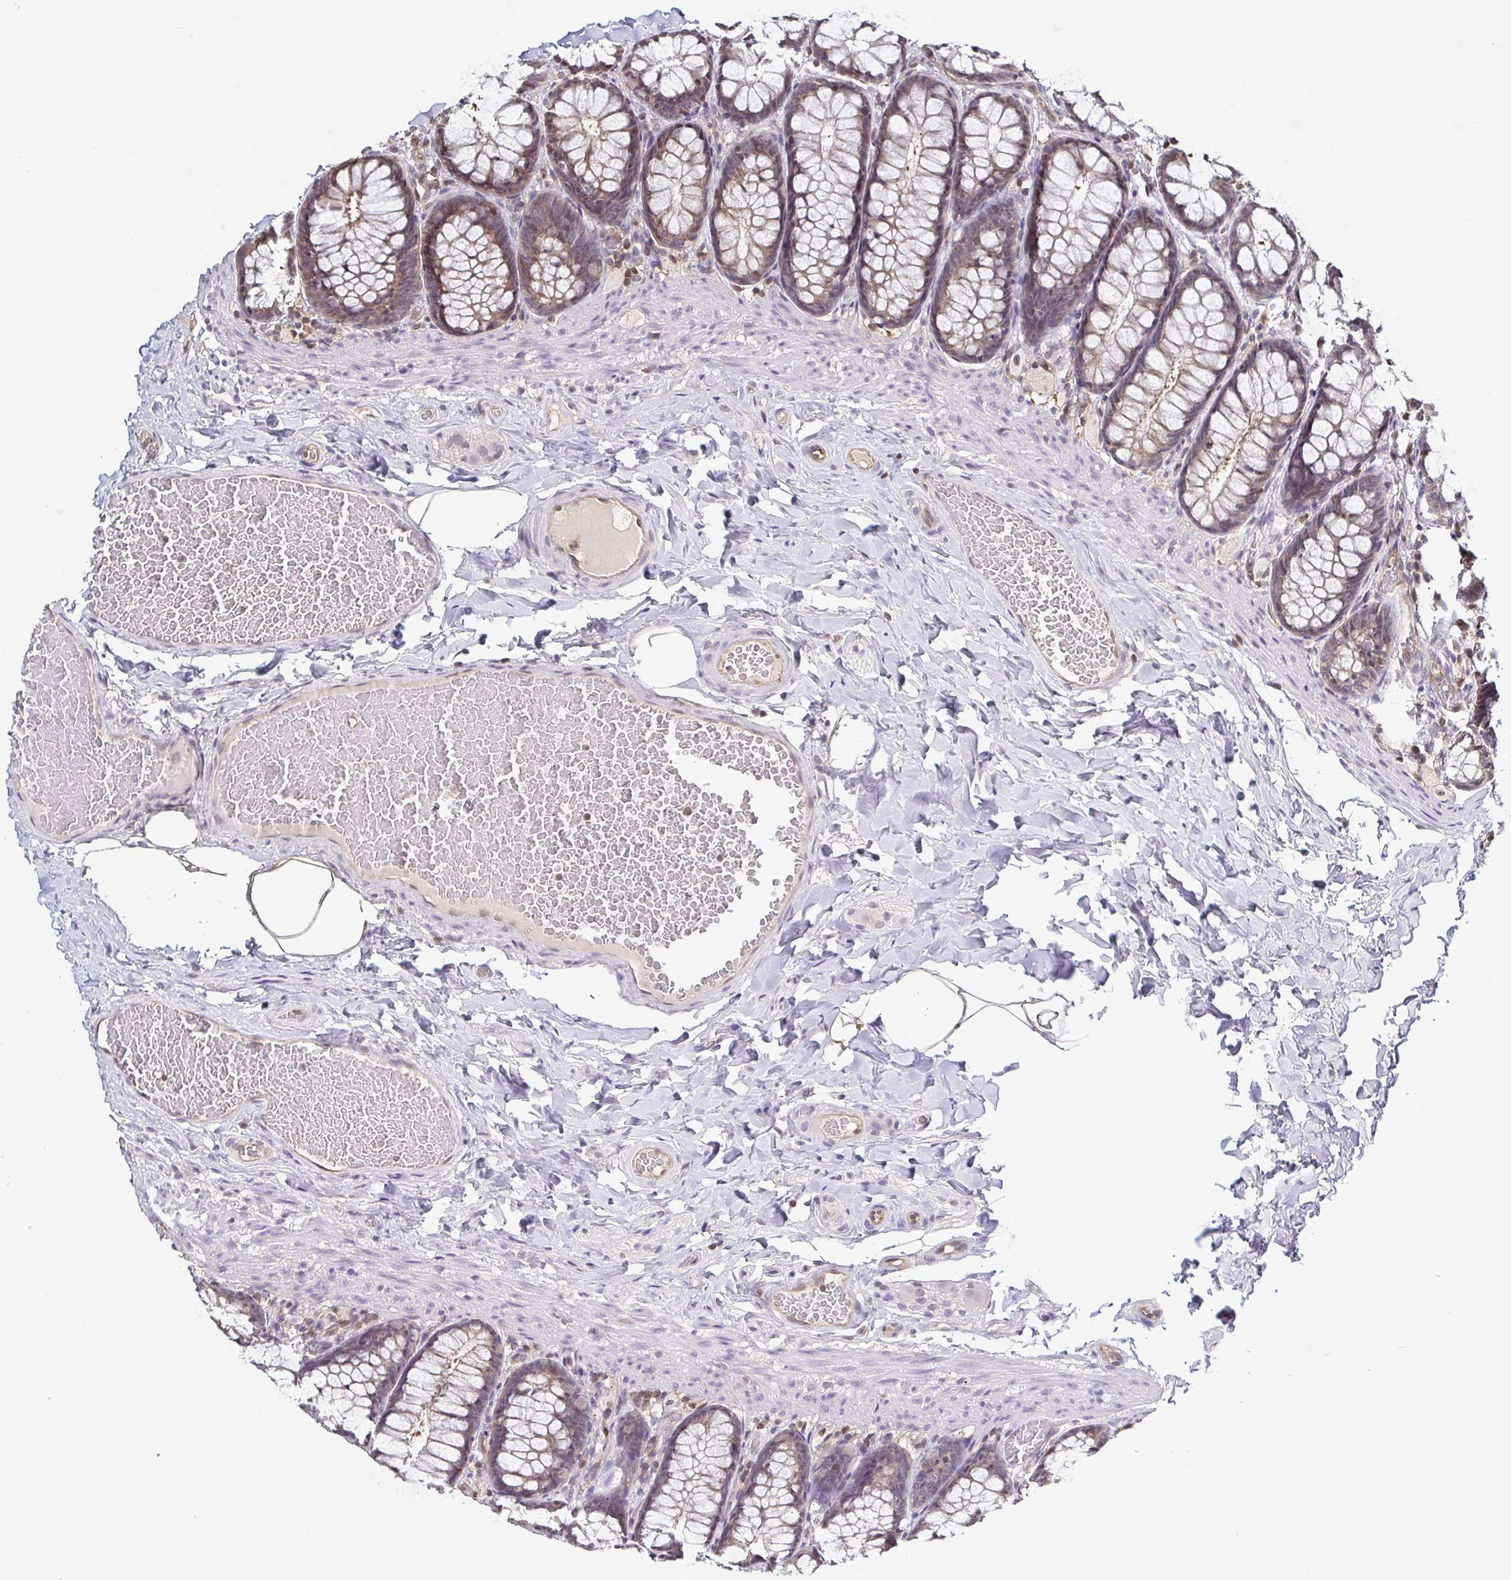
{"staining": {"intensity": "moderate", "quantity": "25%-75%", "location": "cytoplasmic/membranous,nuclear"}, "tissue": "colon", "cell_type": "Endothelial cells", "image_type": "normal", "snomed": [{"axis": "morphology", "description": "Normal tissue, NOS"}, {"axis": "topography", "description": "Colon"}], "caption": "The histopathology image shows a brown stain indicating the presence of a protein in the cytoplasmic/membranous,nuclear of endothelial cells in colon. Nuclei are stained in blue.", "gene": "PSMB9", "patient": {"sex": "male", "age": 47}}